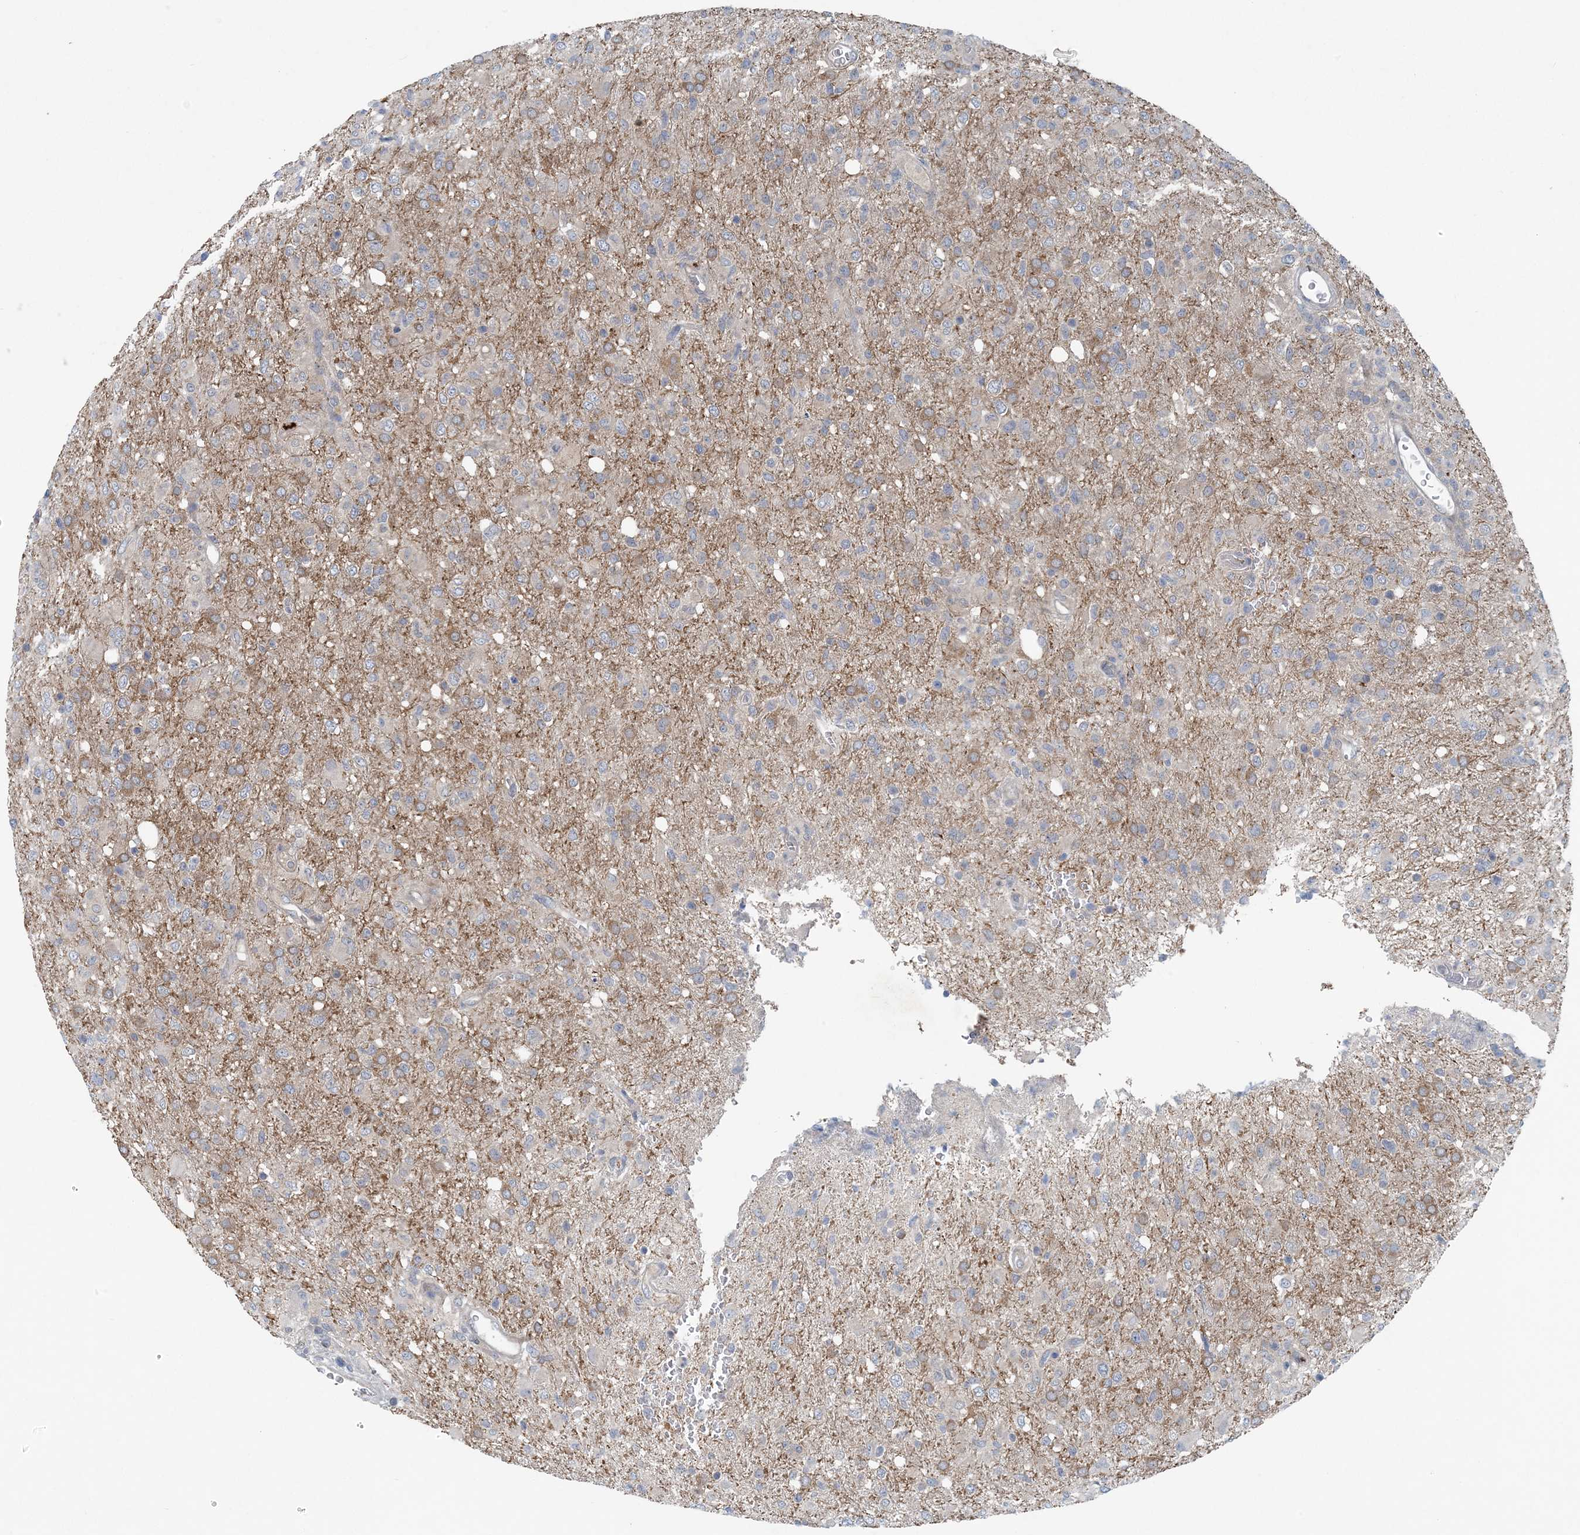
{"staining": {"intensity": "negative", "quantity": "none", "location": "none"}, "tissue": "glioma", "cell_type": "Tumor cells", "image_type": "cancer", "snomed": [{"axis": "morphology", "description": "Glioma, malignant, High grade"}, {"axis": "topography", "description": "Brain"}], "caption": "Glioma was stained to show a protein in brown. There is no significant staining in tumor cells.", "gene": "HIKESHI", "patient": {"sex": "female", "age": 57}}